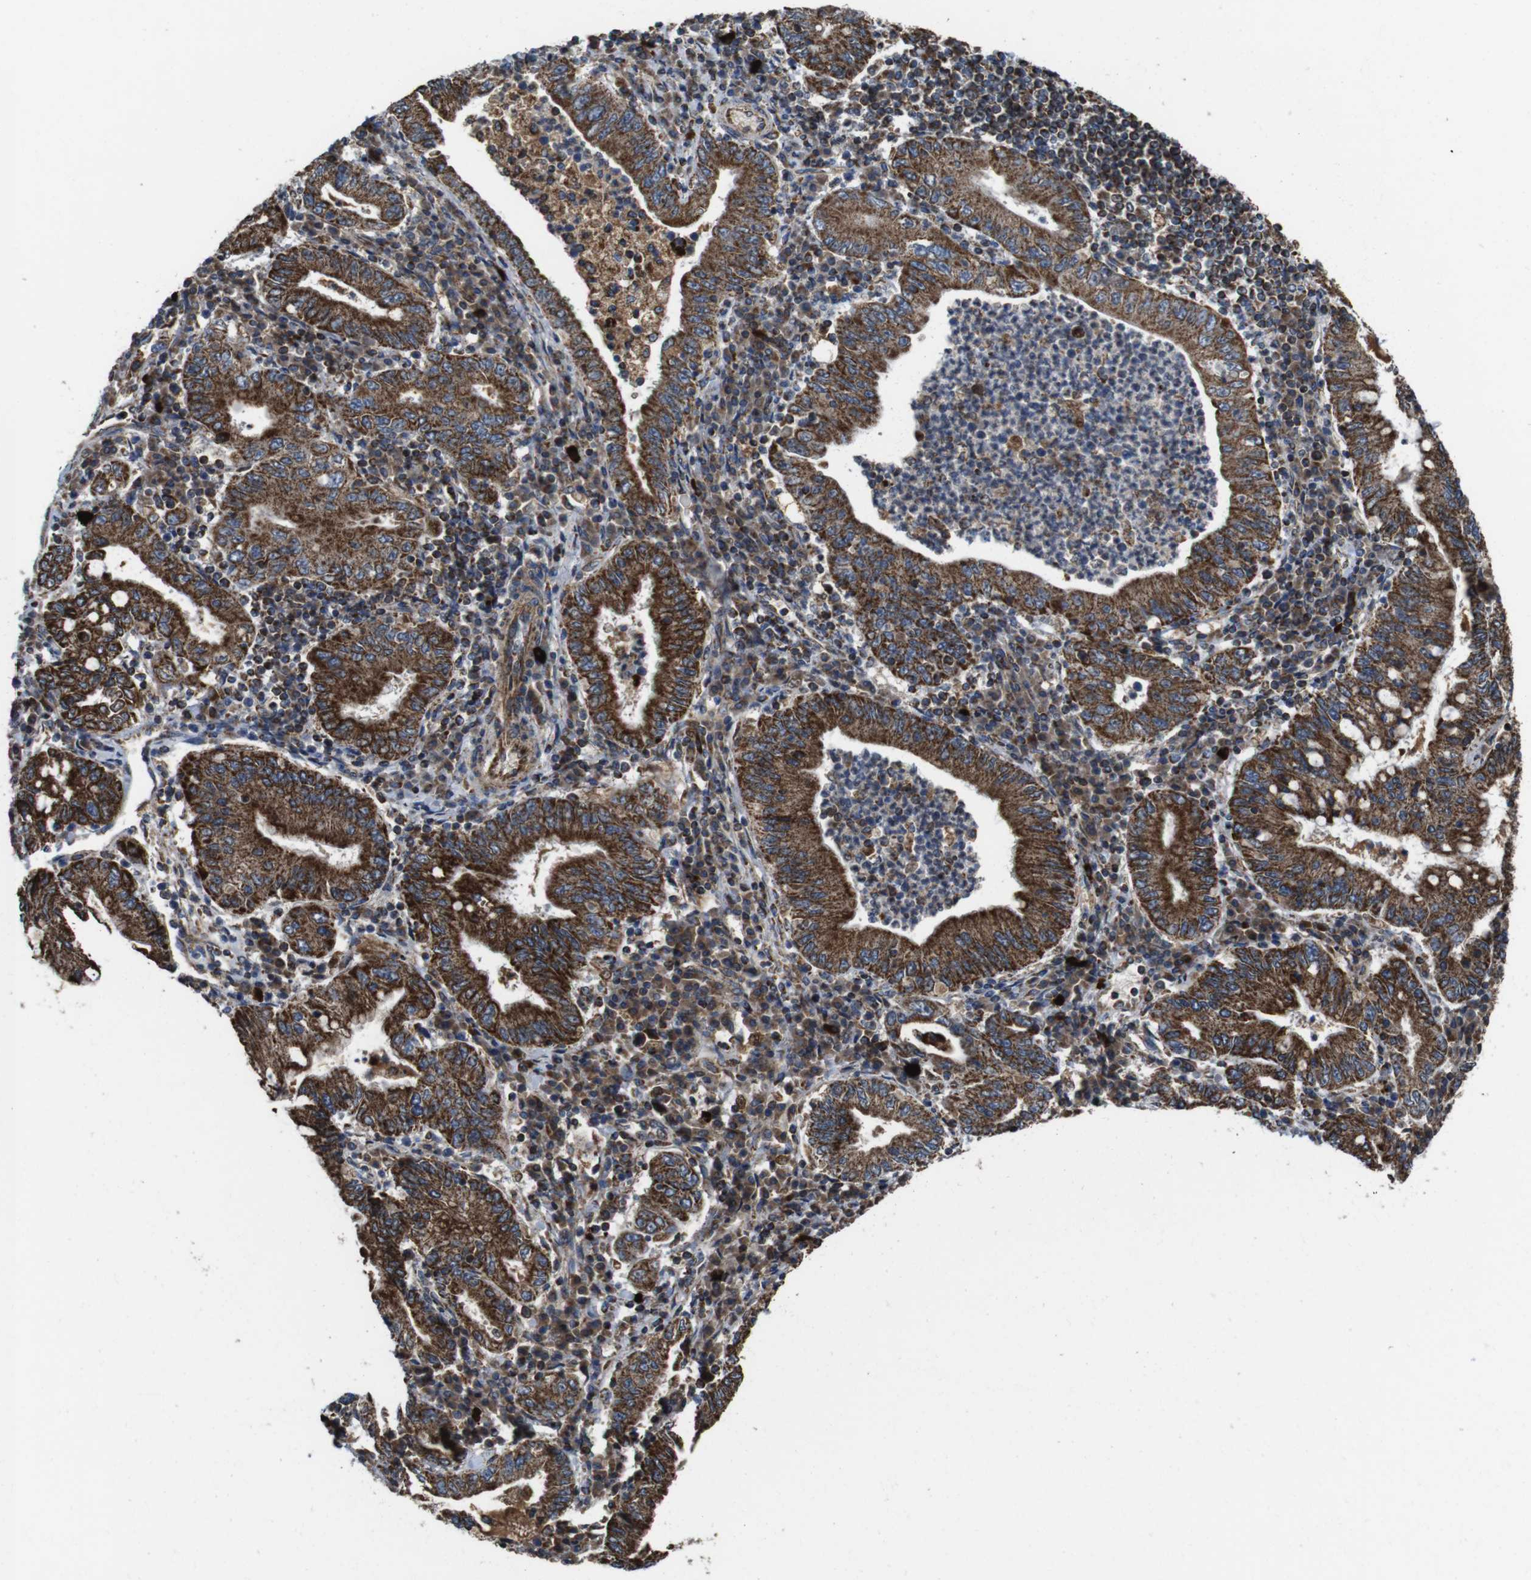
{"staining": {"intensity": "moderate", "quantity": ">75%", "location": "cytoplasmic/membranous"}, "tissue": "stomach cancer", "cell_type": "Tumor cells", "image_type": "cancer", "snomed": [{"axis": "morphology", "description": "Normal tissue, NOS"}, {"axis": "morphology", "description": "Adenocarcinoma, NOS"}, {"axis": "topography", "description": "Esophagus"}, {"axis": "topography", "description": "Stomach, upper"}, {"axis": "topography", "description": "Peripheral nerve tissue"}], "caption": "DAB immunohistochemical staining of human adenocarcinoma (stomach) exhibits moderate cytoplasmic/membranous protein staining in about >75% of tumor cells.", "gene": "HK1", "patient": {"sex": "male", "age": 62}}